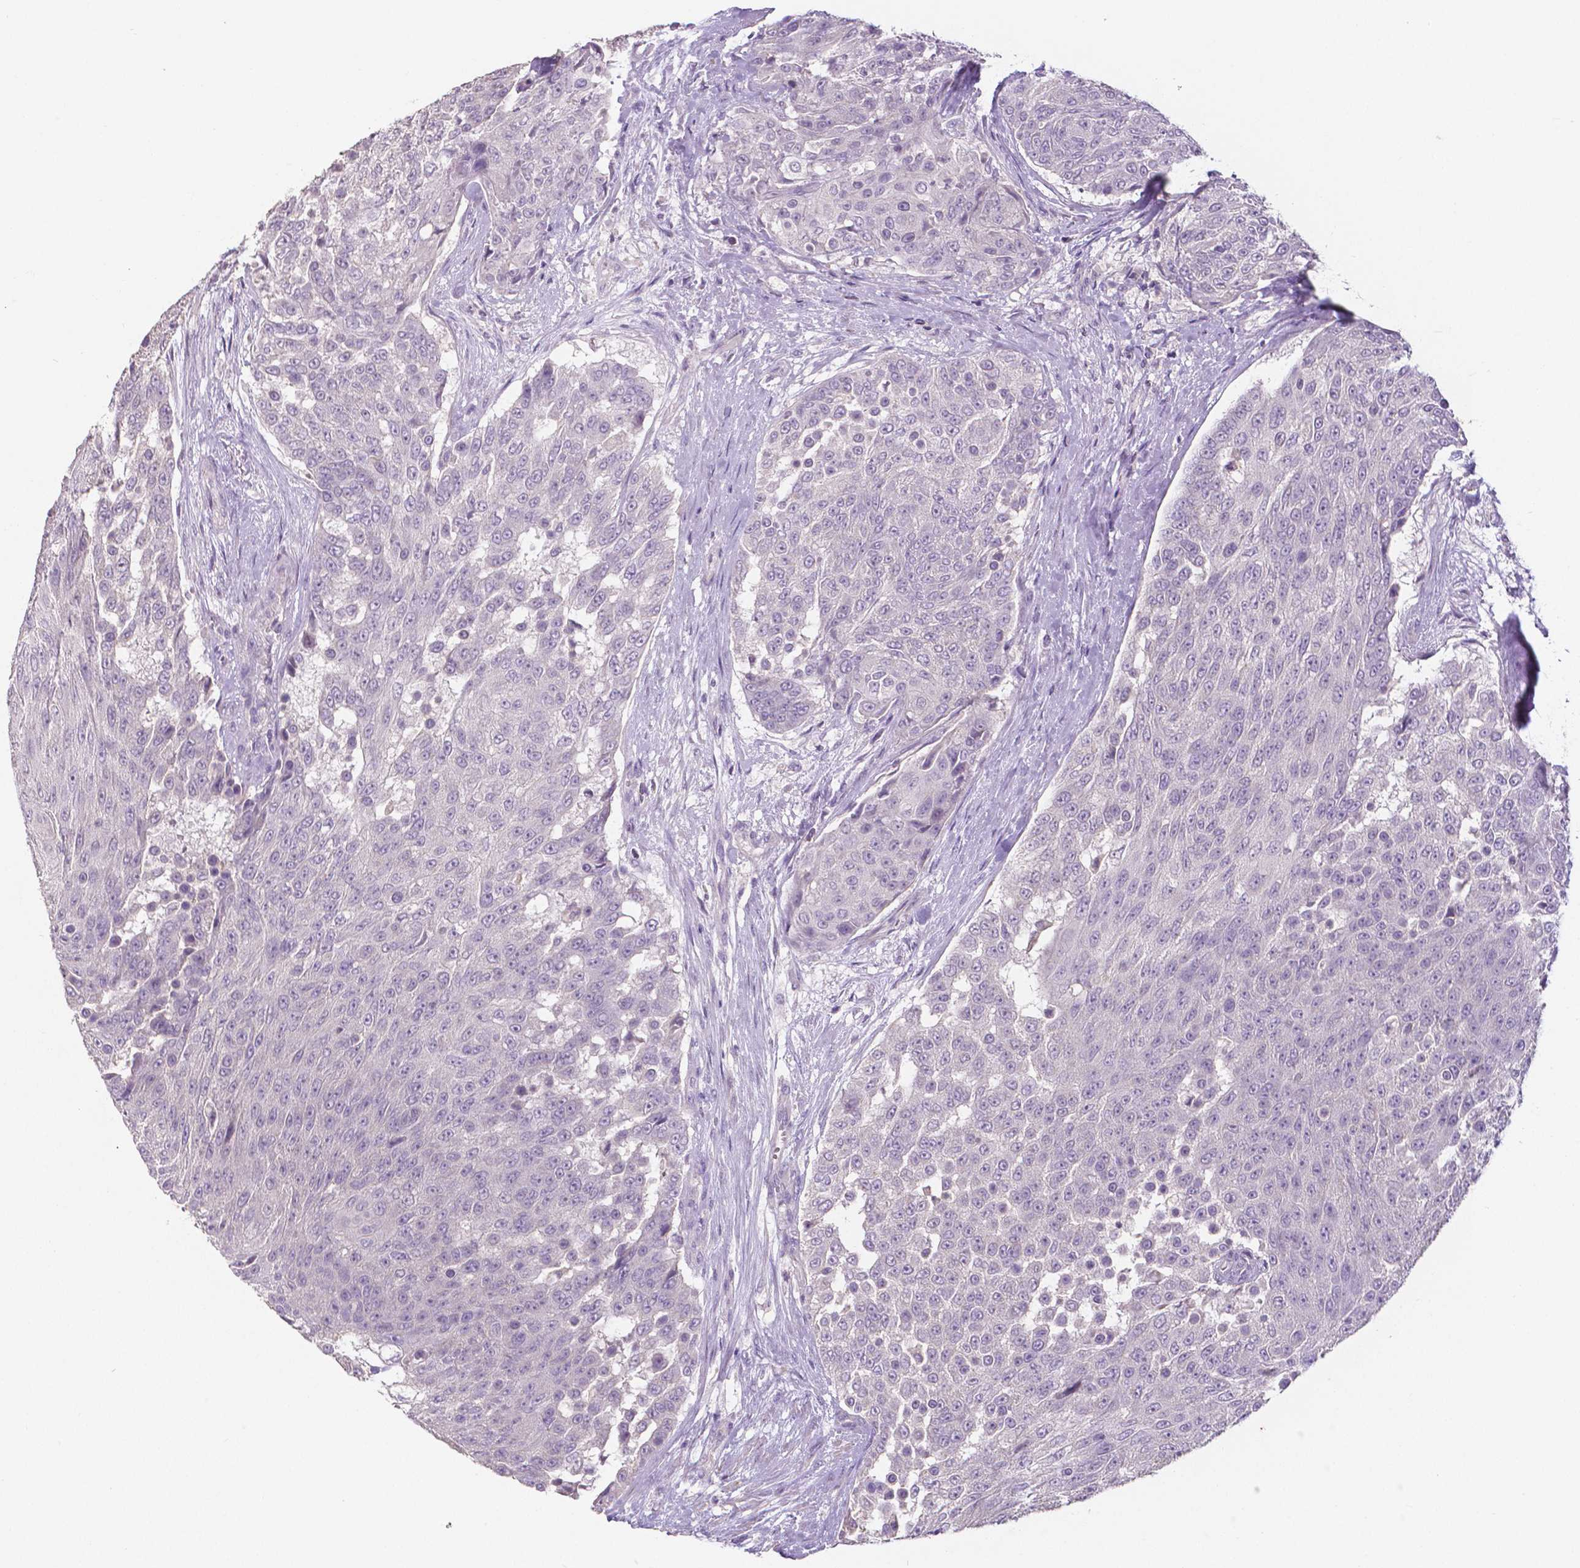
{"staining": {"intensity": "negative", "quantity": "none", "location": "none"}, "tissue": "urothelial cancer", "cell_type": "Tumor cells", "image_type": "cancer", "snomed": [{"axis": "morphology", "description": "Urothelial carcinoma, High grade"}, {"axis": "topography", "description": "Urinary bladder"}], "caption": "DAB (3,3'-diaminobenzidine) immunohistochemical staining of human high-grade urothelial carcinoma reveals no significant staining in tumor cells.", "gene": "CRMP1", "patient": {"sex": "female", "age": 63}}